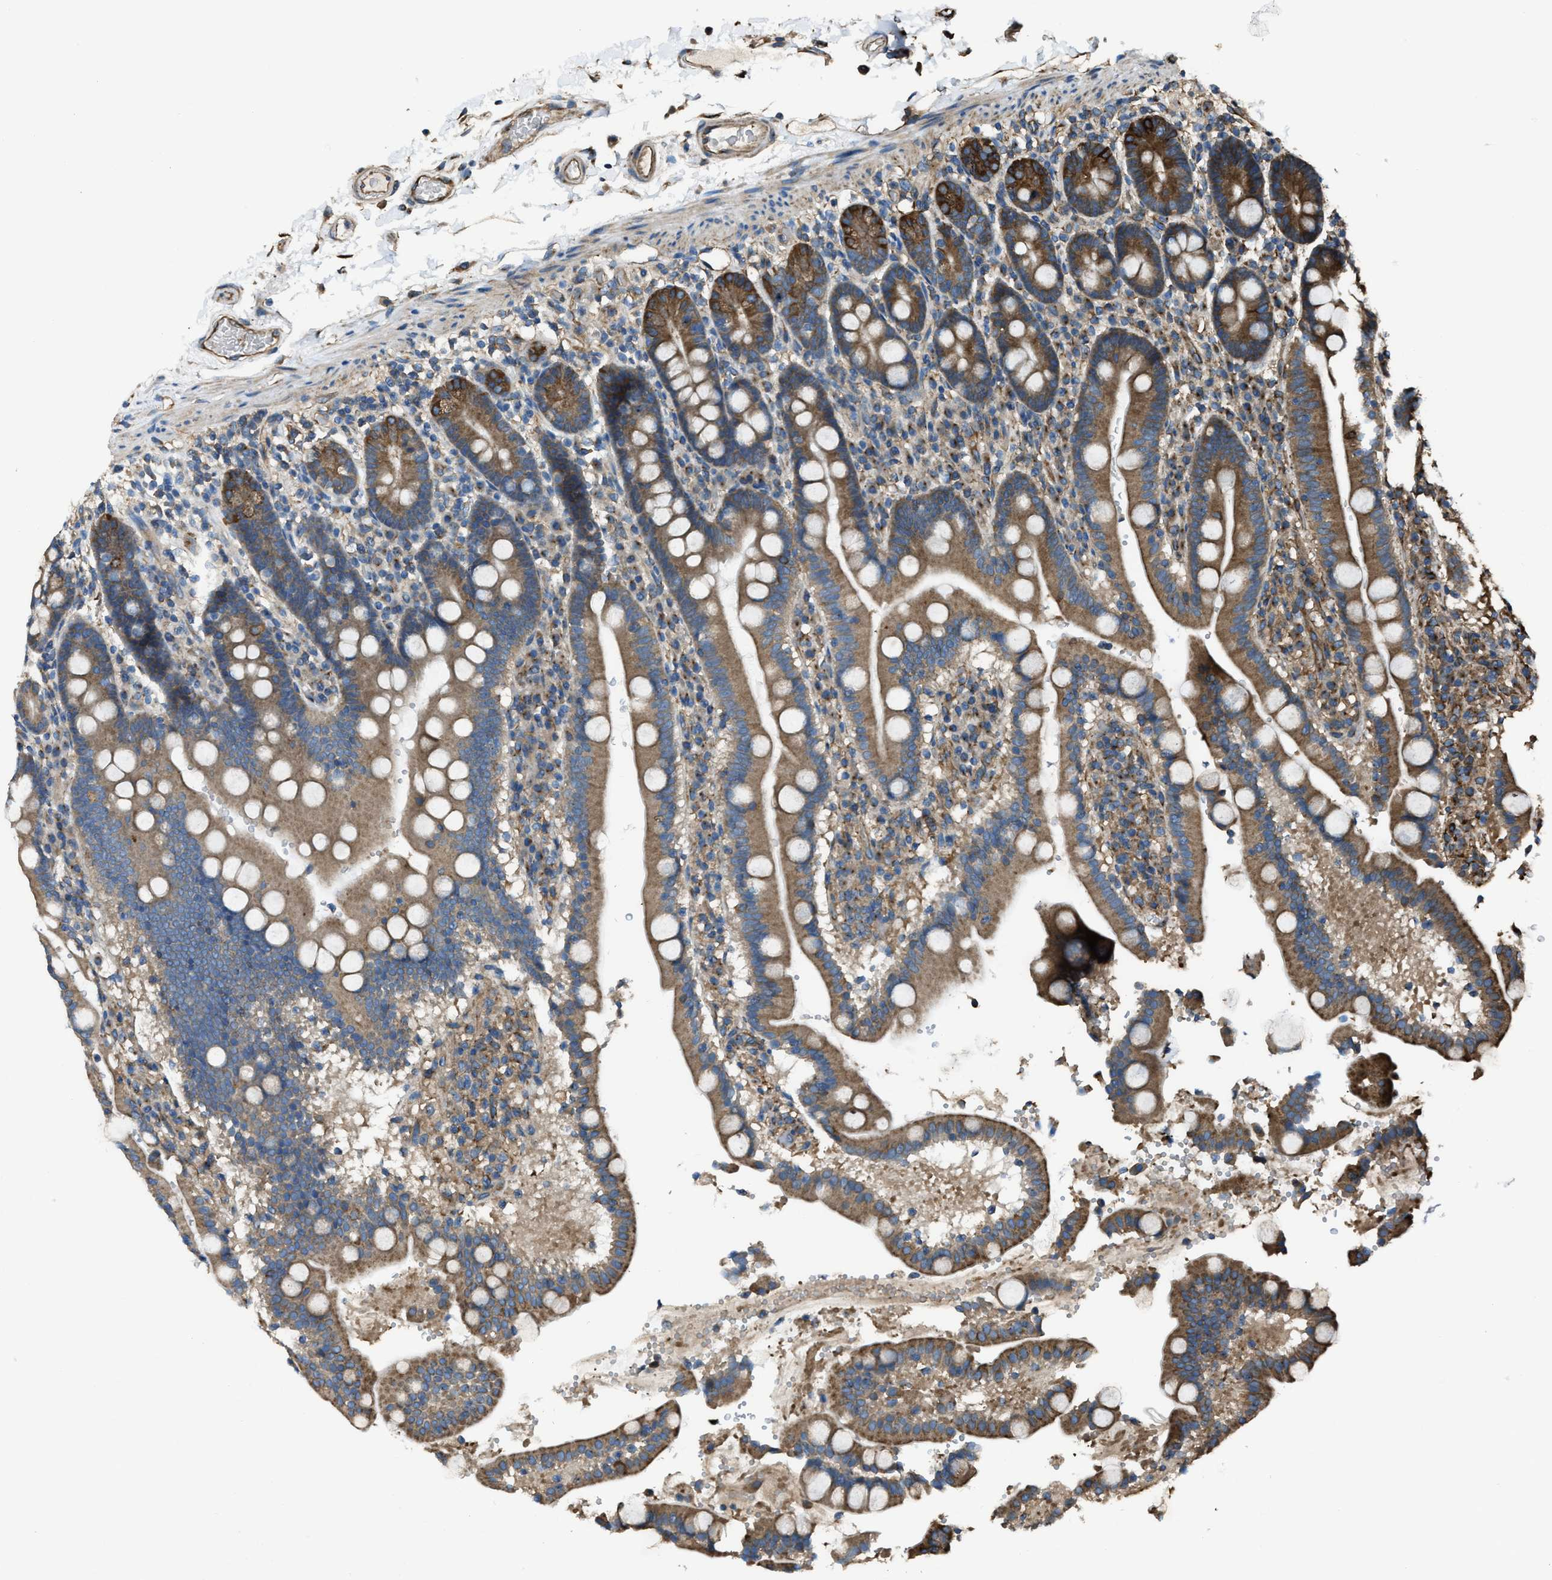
{"staining": {"intensity": "moderate", "quantity": ">75%", "location": "cytoplasmic/membranous"}, "tissue": "duodenum", "cell_type": "Glandular cells", "image_type": "normal", "snomed": [{"axis": "morphology", "description": "Normal tissue, NOS"}, {"axis": "topography", "description": "Small intestine, NOS"}], "caption": "Immunohistochemical staining of normal human duodenum exhibits >75% levels of moderate cytoplasmic/membranous protein positivity in about >75% of glandular cells.", "gene": "TRPC1", "patient": {"sex": "female", "age": 71}}